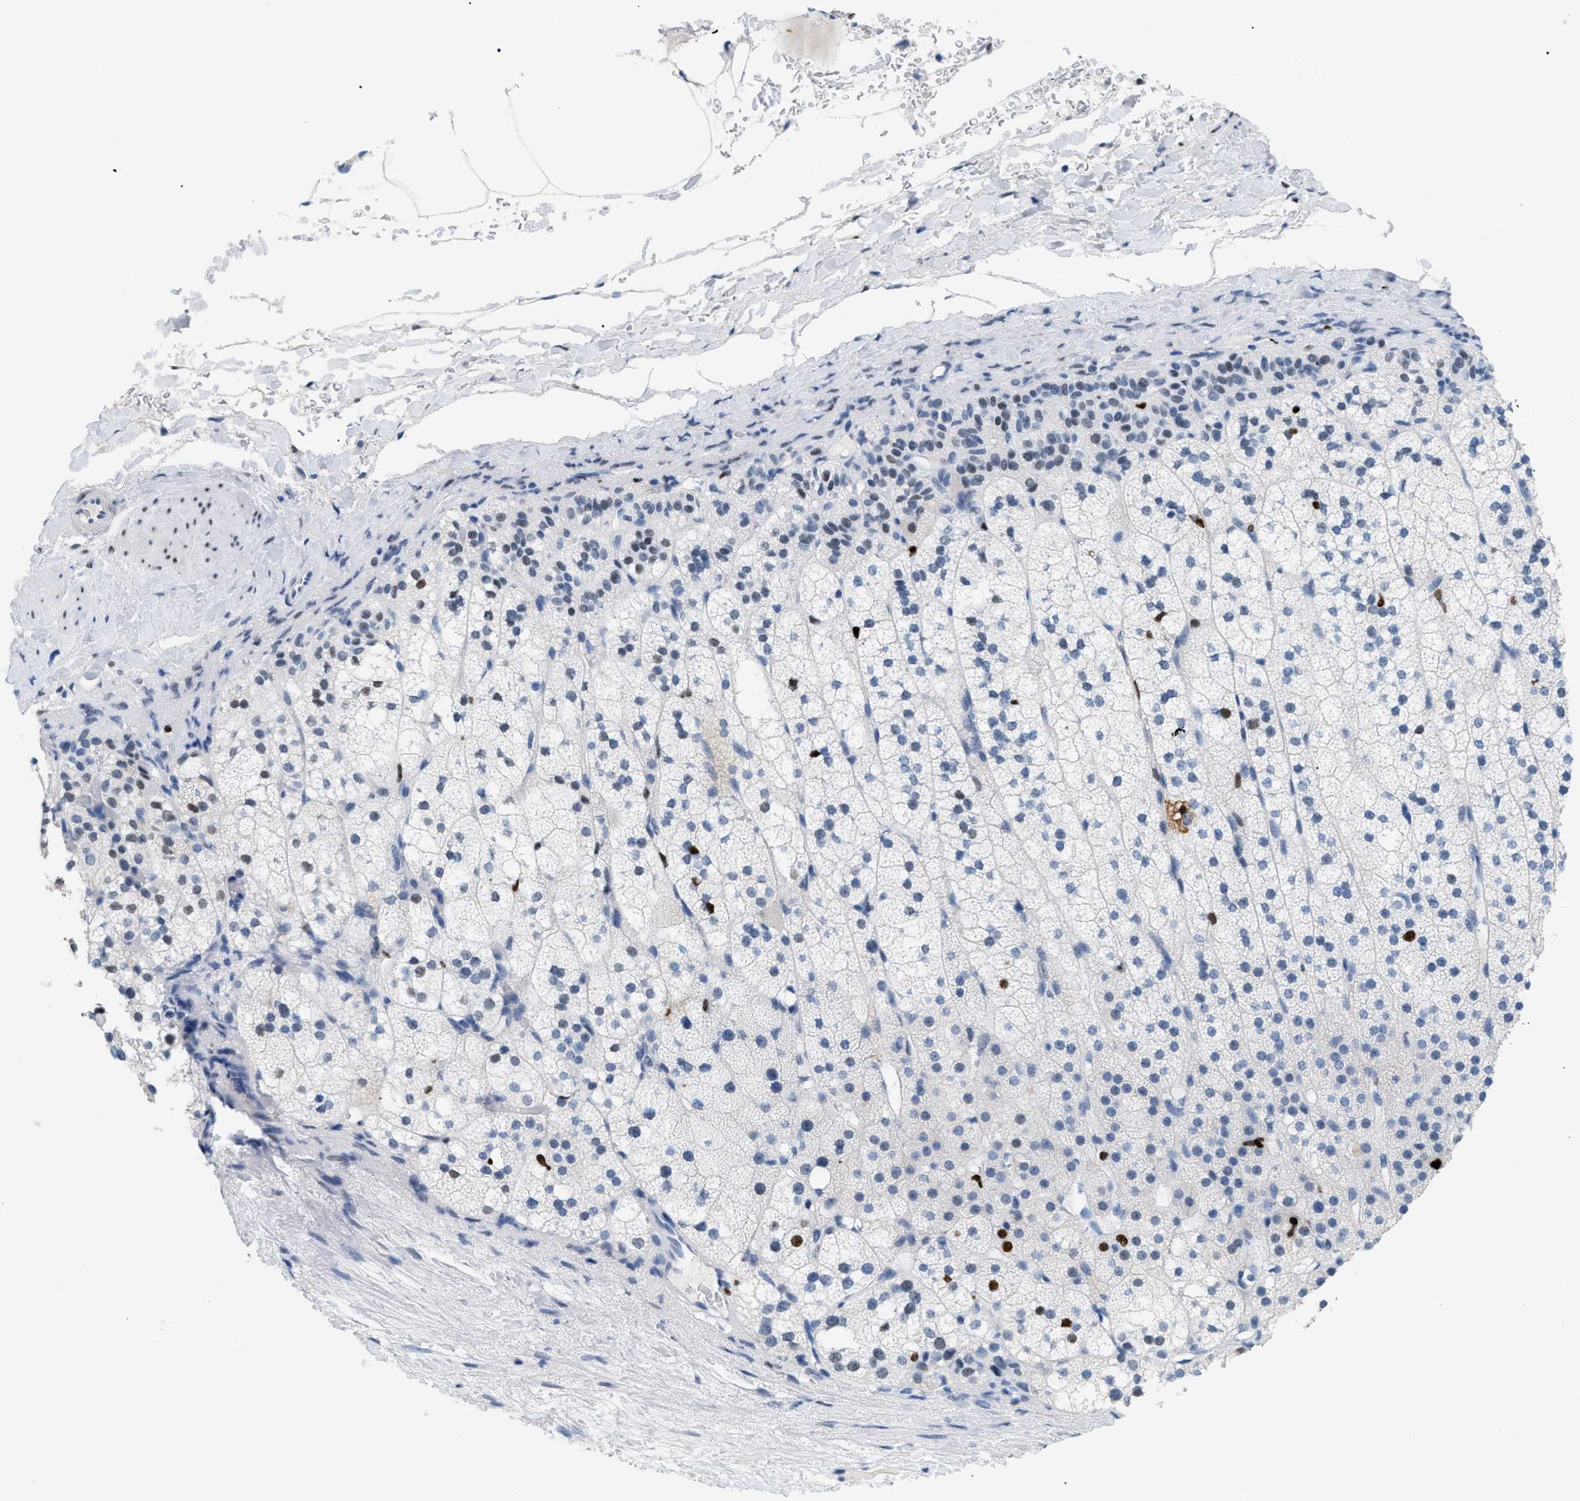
{"staining": {"intensity": "strong", "quantity": "<25%", "location": "nuclear"}, "tissue": "adrenal gland", "cell_type": "Glandular cells", "image_type": "normal", "snomed": [{"axis": "morphology", "description": "Normal tissue, NOS"}, {"axis": "topography", "description": "Adrenal gland"}], "caption": "Immunohistochemistry photomicrograph of benign adrenal gland: adrenal gland stained using immunohistochemistry (IHC) demonstrates medium levels of strong protein expression localized specifically in the nuclear of glandular cells, appearing as a nuclear brown color.", "gene": "MCM7", "patient": {"sex": "male", "age": 35}}